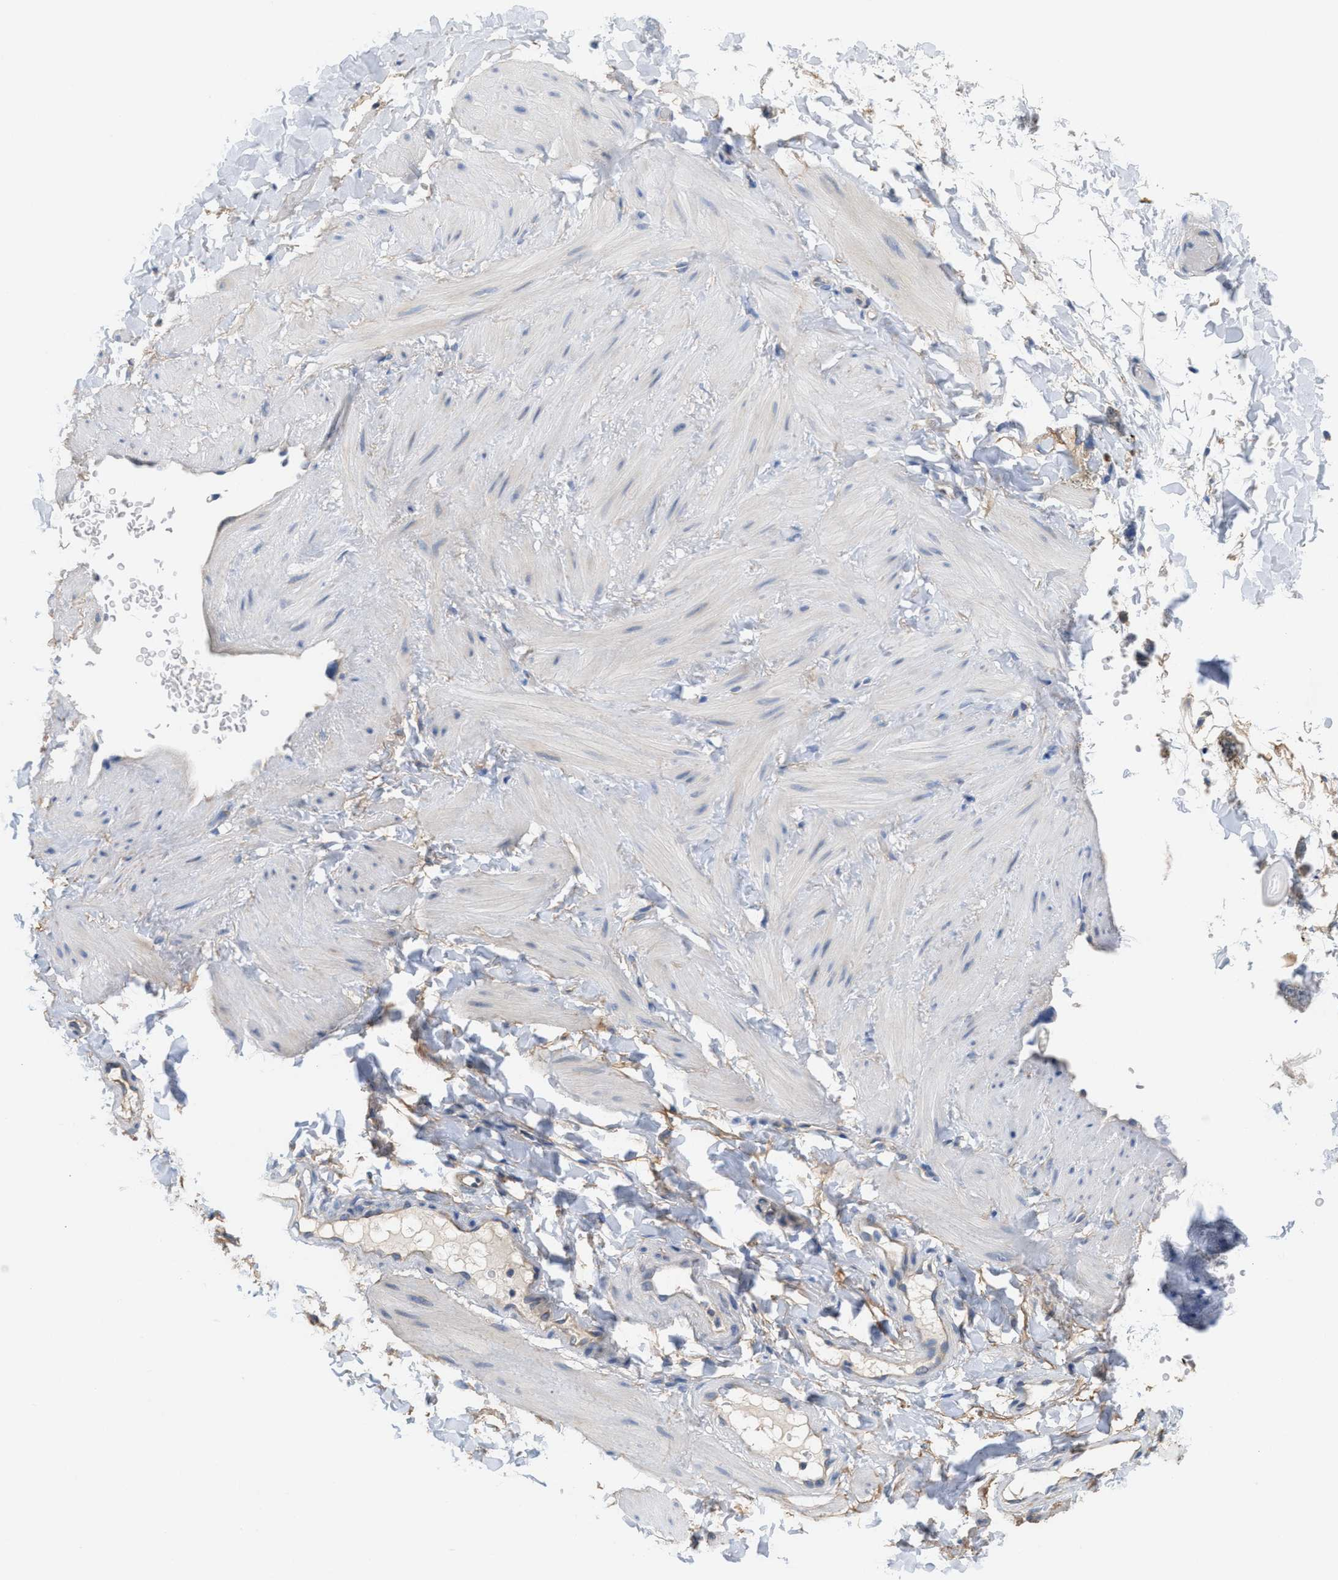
{"staining": {"intensity": "negative", "quantity": "none", "location": "none"}, "tissue": "adipose tissue", "cell_type": "Adipocytes", "image_type": "normal", "snomed": [{"axis": "morphology", "description": "Normal tissue, NOS"}, {"axis": "topography", "description": "Adipose tissue"}, {"axis": "topography", "description": "Vascular tissue"}, {"axis": "topography", "description": "Peripheral nerve tissue"}], "caption": "Immunohistochemistry histopathology image of unremarkable adipose tissue stained for a protein (brown), which reveals no staining in adipocytes.", "gene": "UBAP2", "patient": {"sex": "male", "age": 25}}